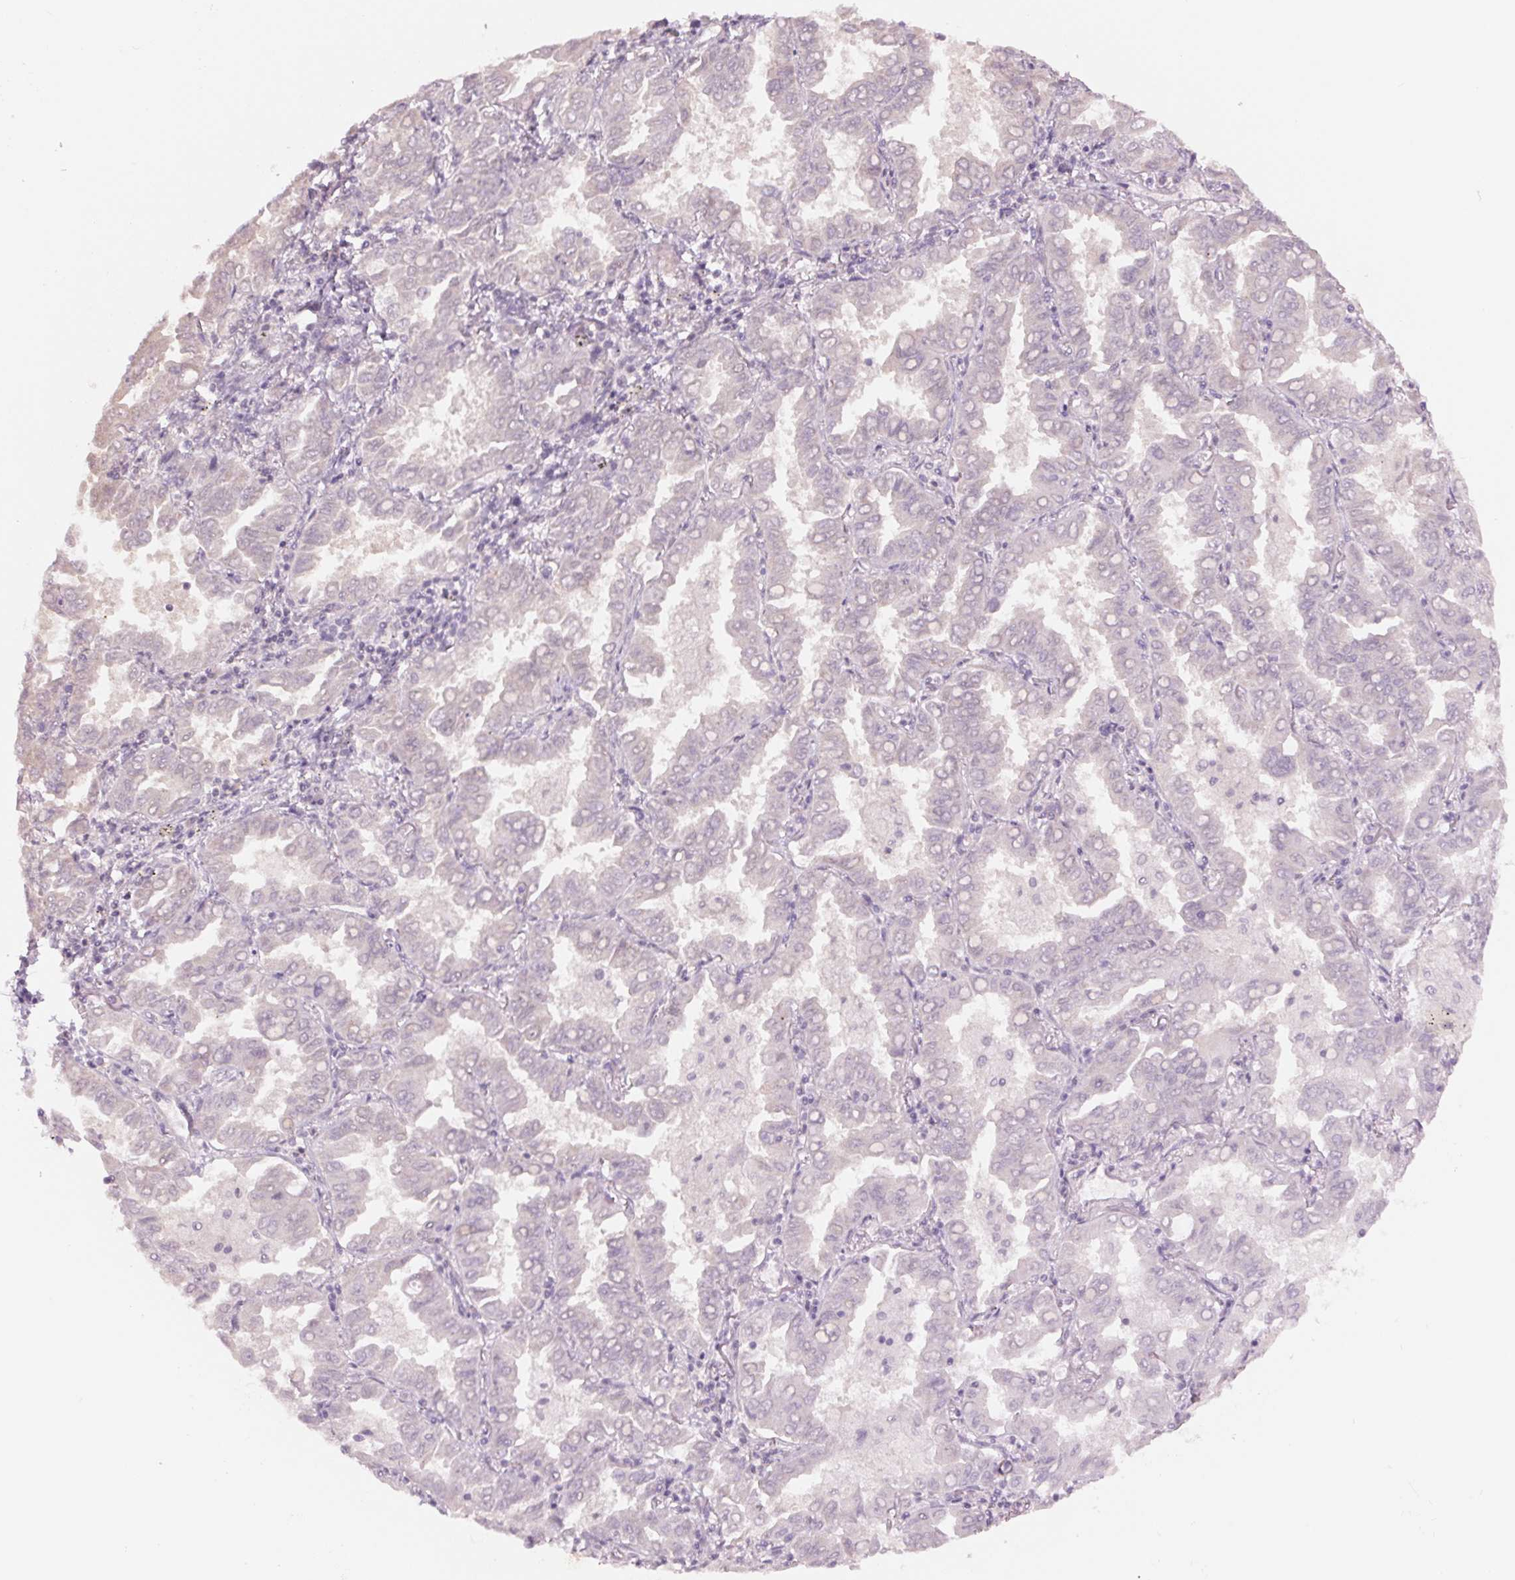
{"staining": {"intensity": "negative", "quantity": "none", "location": "none"}, "tissue": "lung cancer", "cell_type": "Tumor cells", "image_type": "cancer", "snomed": [{"axis": "morphology", "description": "Adenocarcinoma, NOS"}, {"axis": "topography", "description": "Lung"}], "caption": "The immunohistochemistry micrograph has no significant positivity in tumor cells of lung adenocarcinoma tissue.", "gene": "PPIA", "patient": {"sex": "male", "age": 64}}